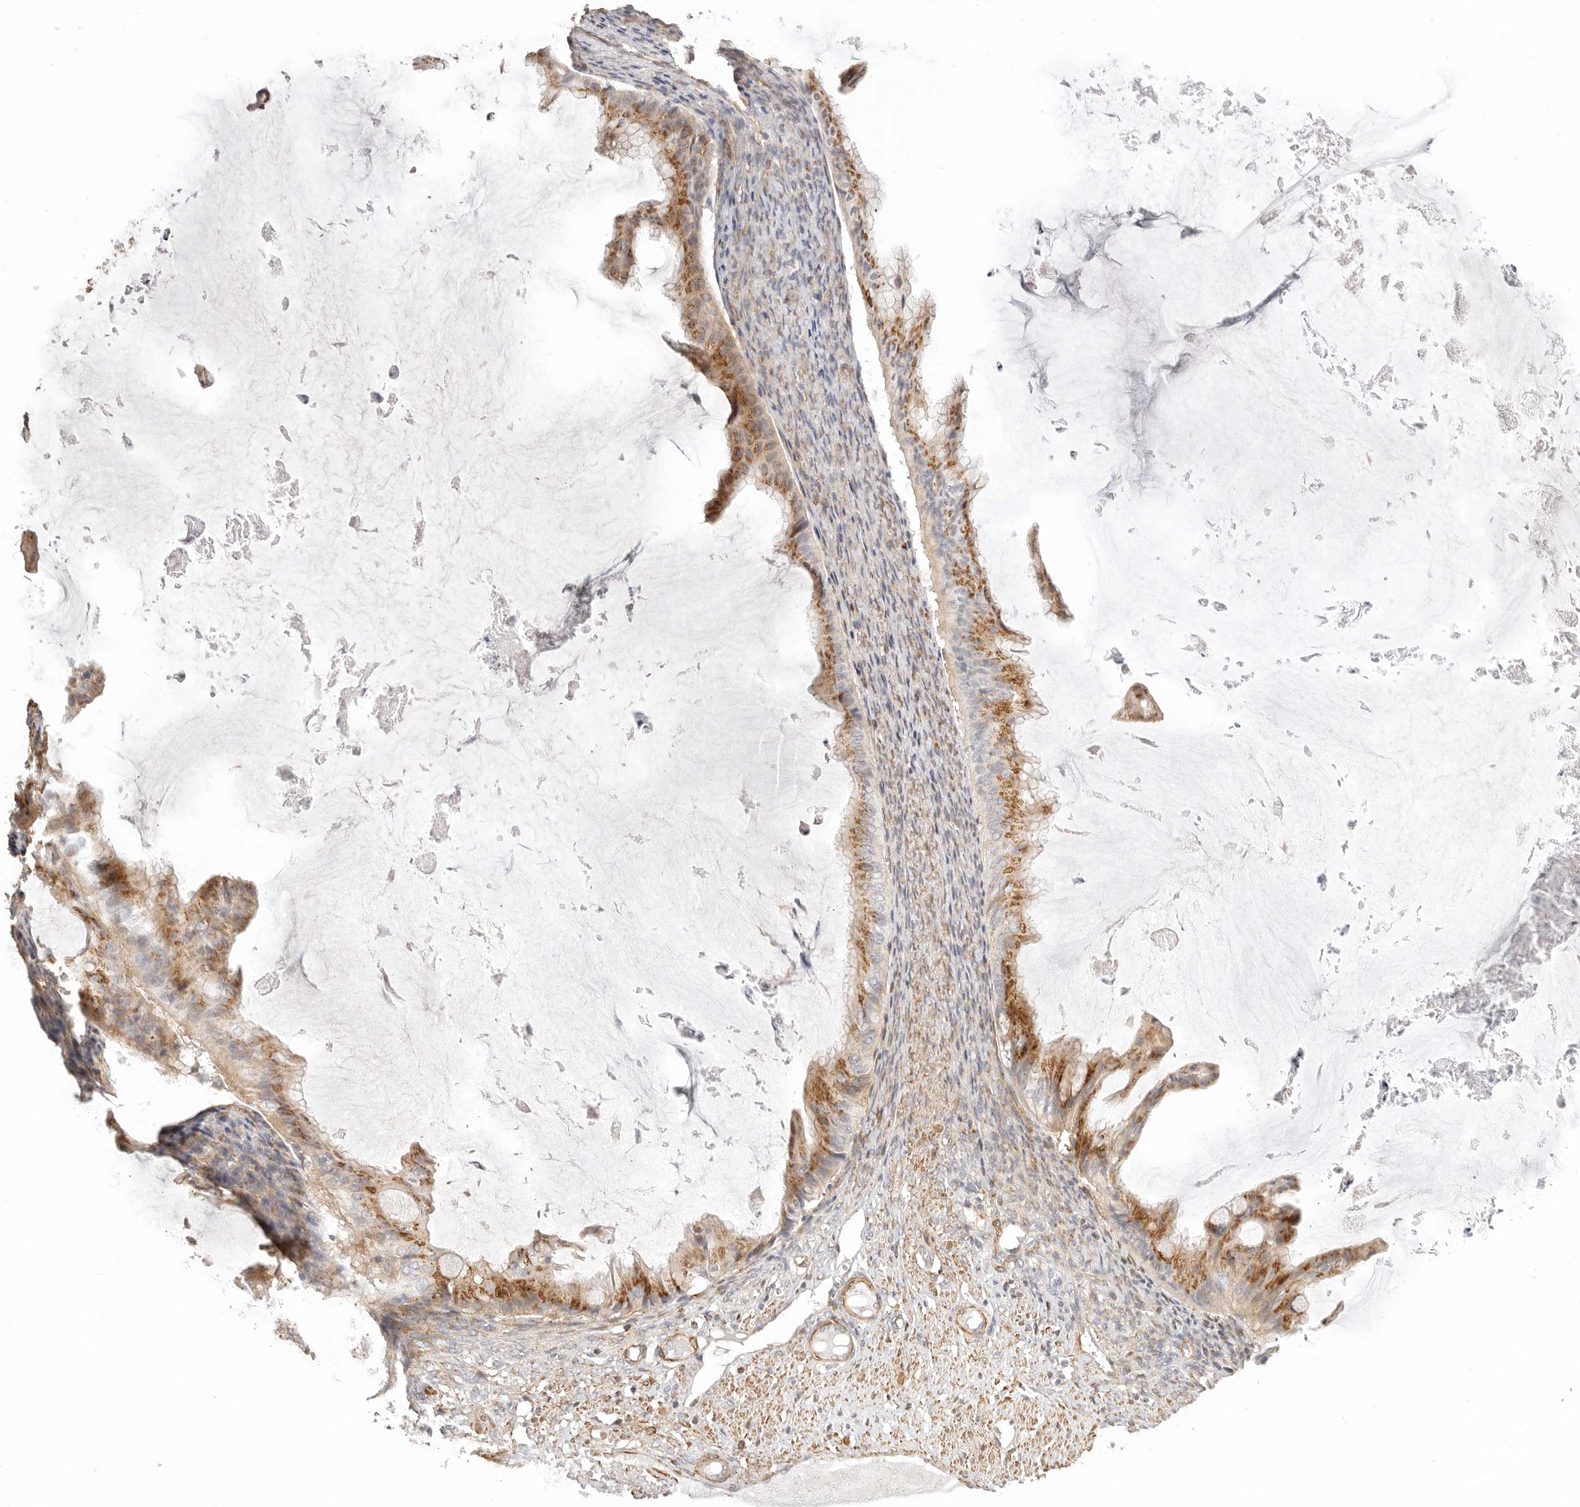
{"staining": {"intensity": "moderate", "quantity": ">75%", "location": "cytoplasmic/membranous"}, "tissue": "ovarian cancer", "cell_type": "Tumor cells", "image_type": "cancer", "snomed": [{"axis": "morphology", "description": "Cystadenocarcinoma, mucinous, NOS"}, {"axis": "topography", "description": "Ovary"}], "caption": "Ovarian cancer was stained to show a protein in brown. There is medium levels of moderate cytoplasmic/membranous staining in approximately >75% of tumor cells.", "gene": "RABAC1", "patient": {"sex": "female", "age": 61}}